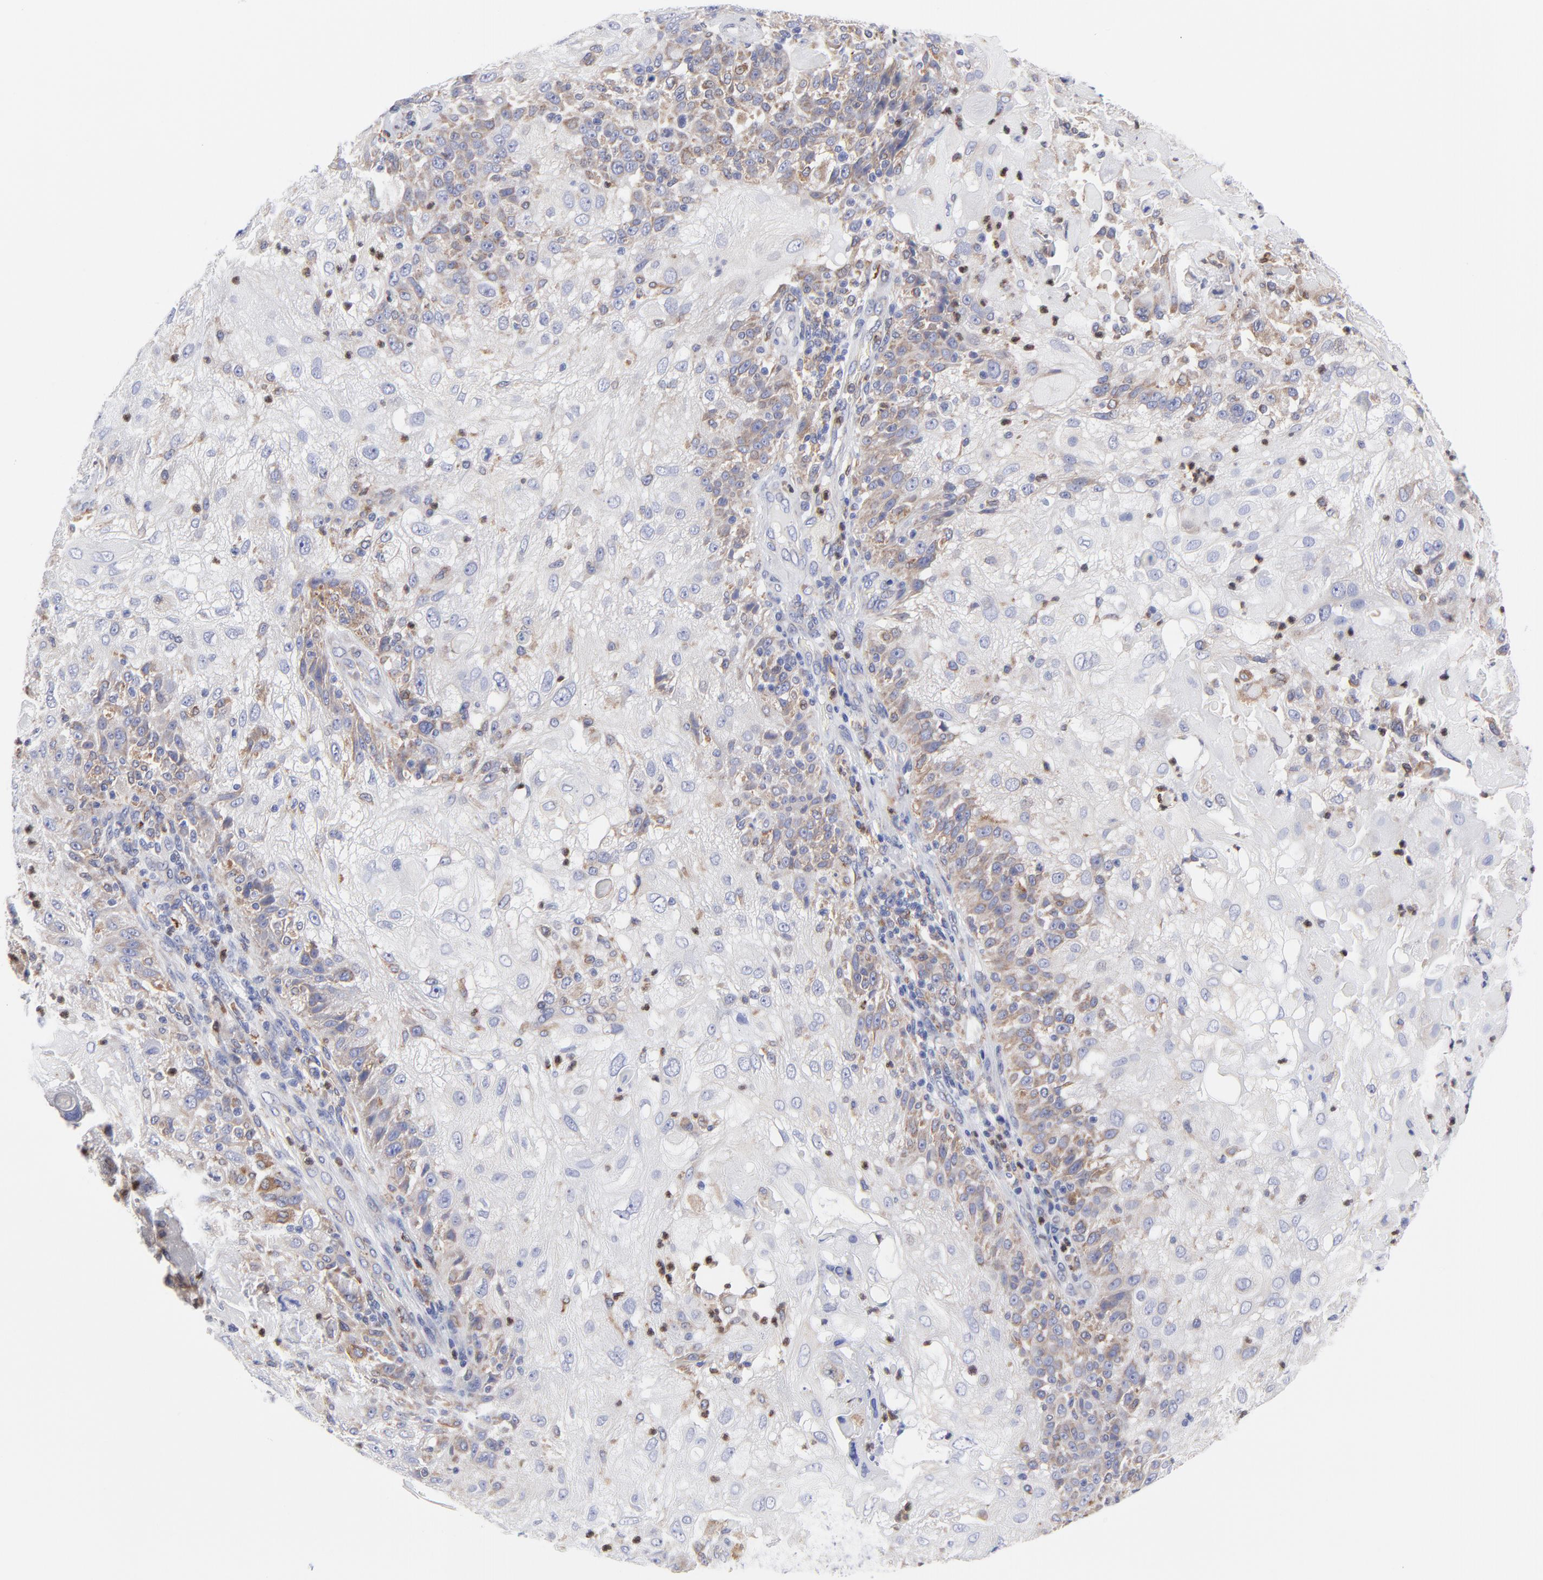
{"staining": {"intensity": "moderate", "quantity": "25%-75%", "location": "cytoplasmic/membranous"}, "tissue": "skin cancer", "cell_type": "Tumor cells", "image_type": "cancer", "snomed": [{"axis": "morphology", "description": "Normal tissue, NOS"}, {"axis": "morphology", "description": "Squamous cell carcinoma, NOS"}, {"axis": "topography", "description": "Skin"}], "caption": "Immunohistochemistry (IHC) of skin cancer shows medium levels of moderate cytoplasmic/membranous expression in about 25%-75% of tumor cells.", "gene": "MOSPD2", "patient": {"sex": "female", "age": 83}}